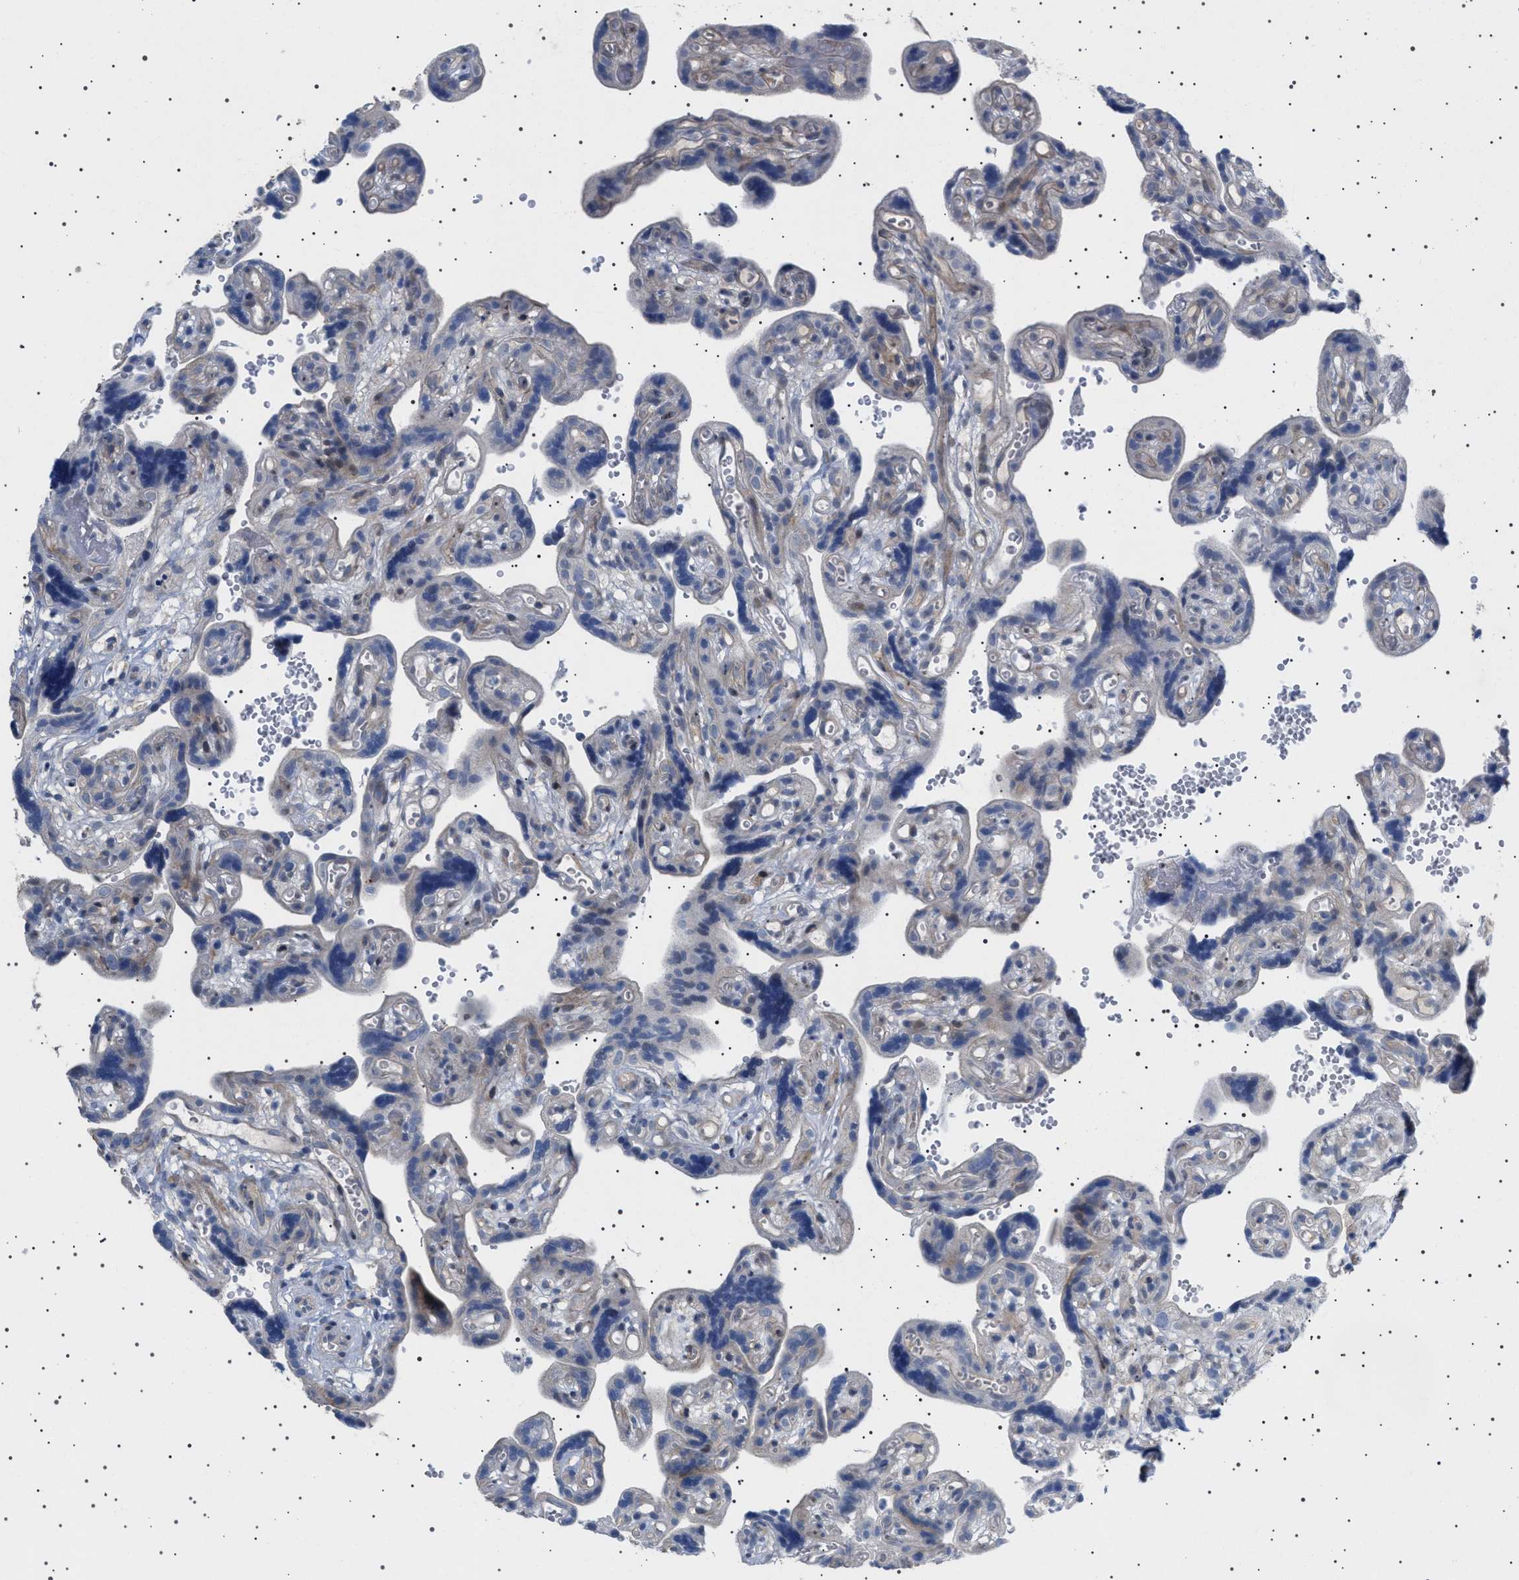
{"staining": {"intensity": "weak", "quantity": "<25%", "location": "cytoplasmic/membranous"}, "tissue": "placenta", "cell_type": "Decidual cells", "image_type": "normal", "snomed": [{"axis": "morphology", "description": "Normal tissue, NOS"}, {"axis": "topography", "description": "Placenta"}], "caption": "Immunohistochemistry (IHC) photomicrograph of unremarkable placenta: human placenta stained with DAB shows no significant protein positivity in decidual cells. The staining is performed using DAB (3,3'-diaminobenzidine) brown chromogen with nuclei counter-stained in using hematoxylin.", "gene": "HTR1A", "patient": {"sex": "female", "age": 30}}